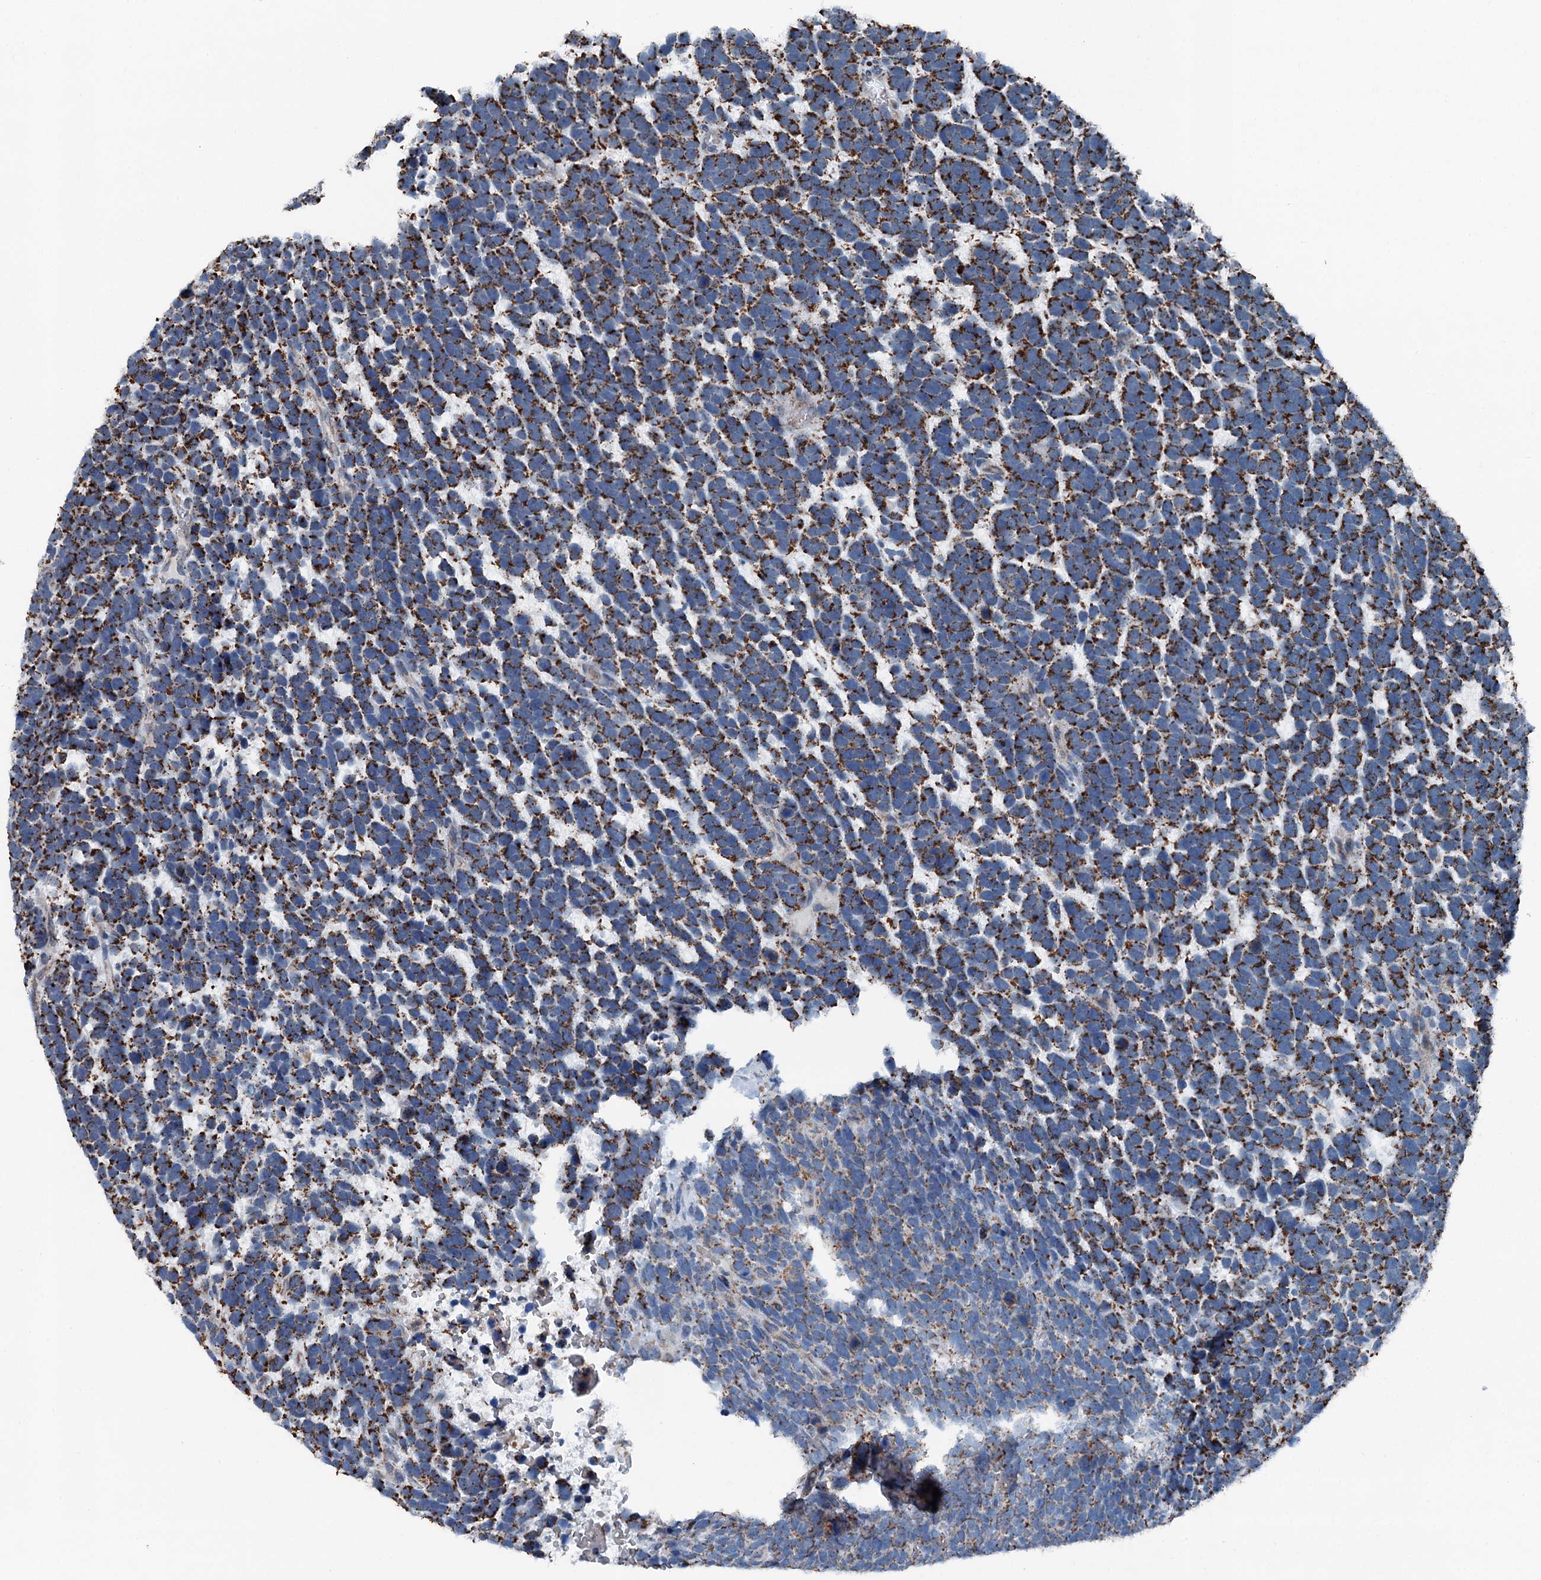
{"staining": {"intensity": "strong", "quantity": ">75%", "location": "cytoplasmic/membranous"}, "tissue": "urothelial cancer", "cell_type": "Tumor cells", "image_type": "cancer", "snomed": [{"axis": "morphology", "description": "Urothelial carcinoma, High grade"}, {"axis": "topography", "description": "Urinary bladder"}], "caption": "Human high-grade urothelial carcinoma stained with a protein marker displays strong staining in tumor cells.", "gene": "TRPT1", "patient": {"sex": "female", "age": 82}}